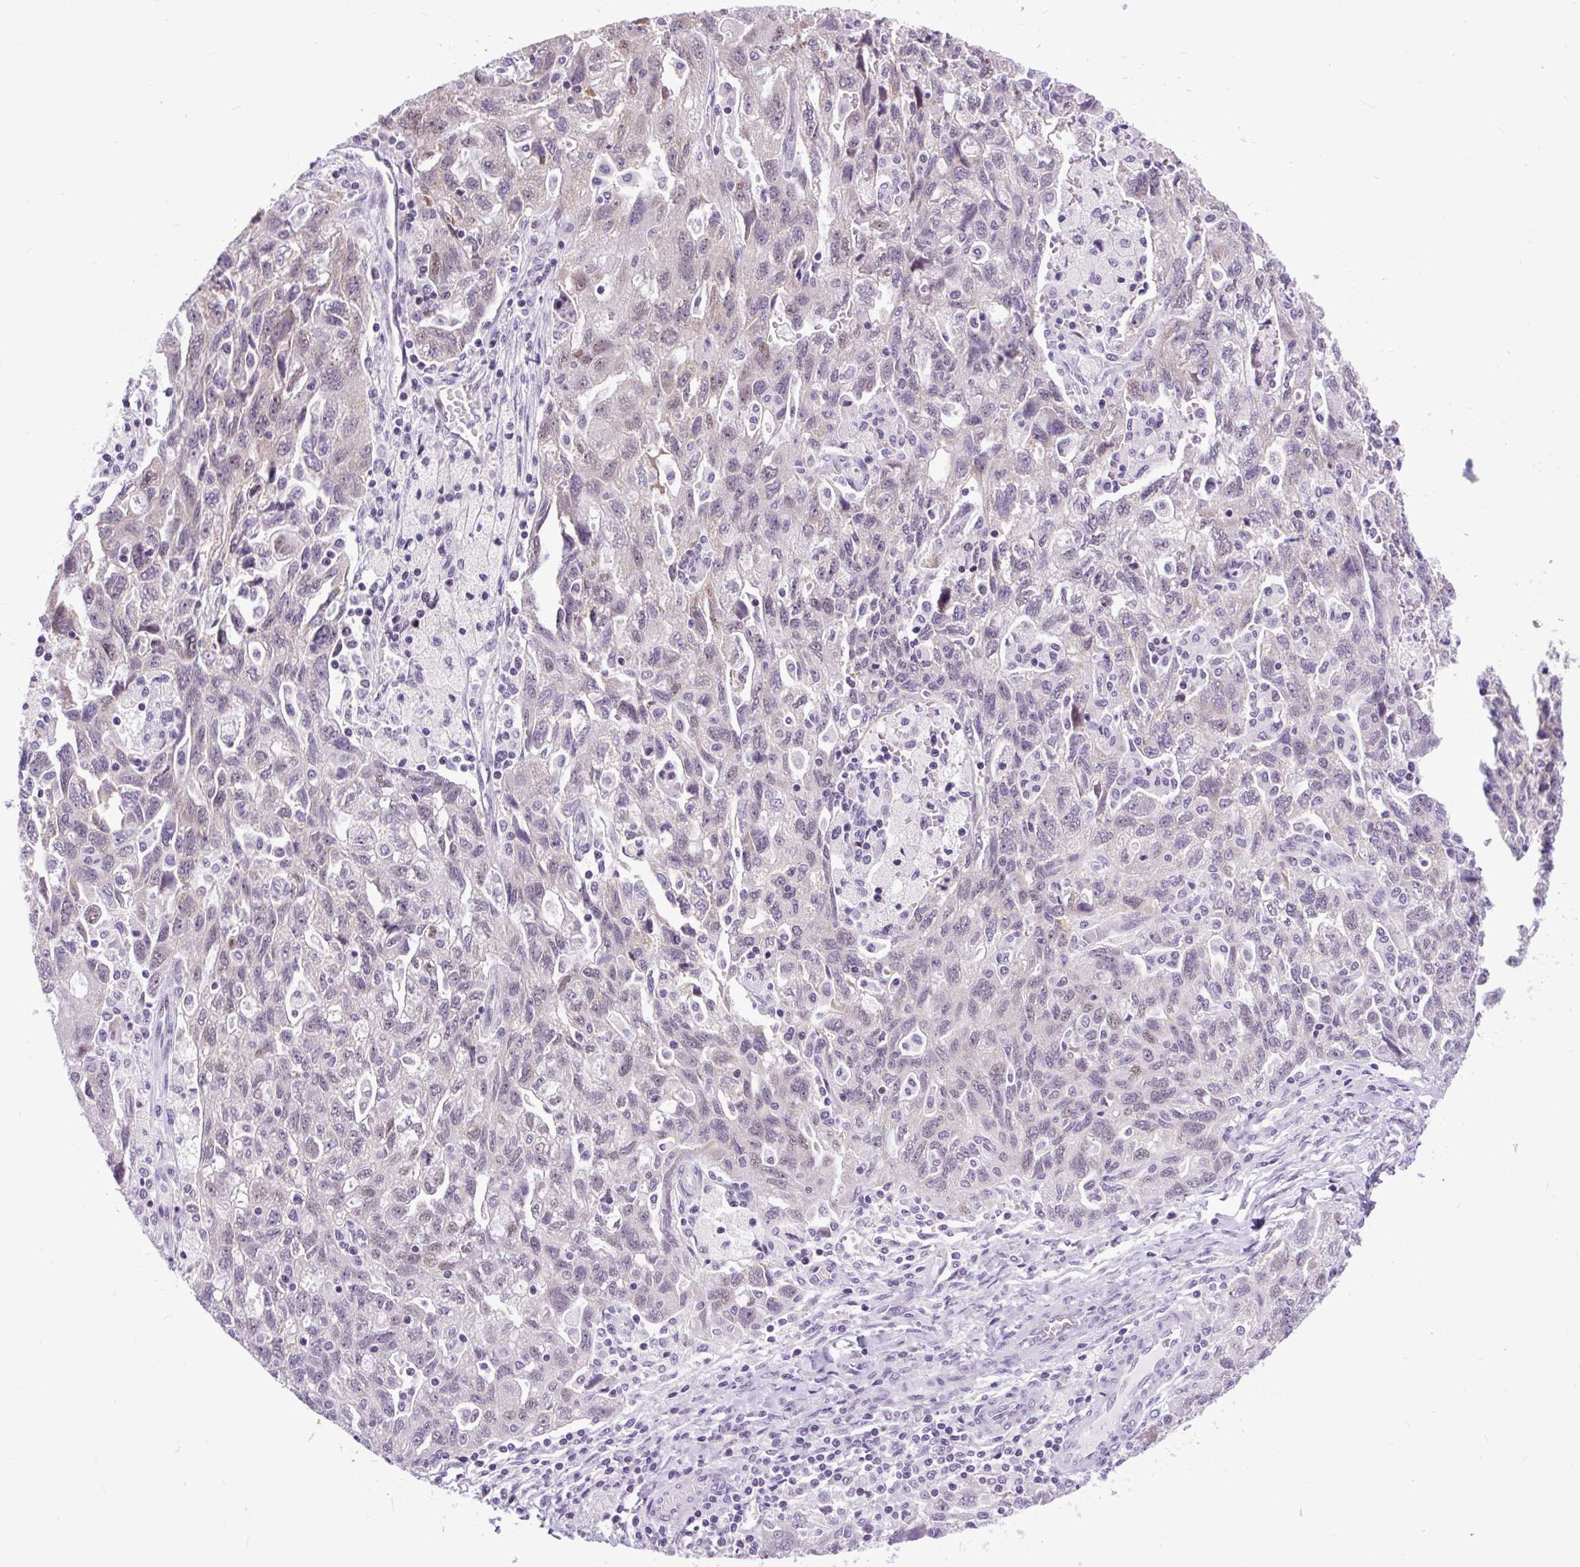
{"staining": {"intensity": "weak", "quantity": "<25%", "location": "nuclear"}, "tissue": "ovarian cancer", "cell_type": "Tumor cells", "image_type": "cancer", "snomed": [{"axis": "morphology", "description": "Carcinoma, NOS"}, {"axis": "morphology", "description": "Cystadenocarcinoma, serous, NOS"}, {"axis": "topography", "description": "Ovary"}], "caption": "Ovarian cancer (serous cystadenocarcinoma) was stained to show a protein in brown. There is no significant positivity in tumor cells.", "gene": "CLK2", "patient": {"sex": "female", "age": 69}}